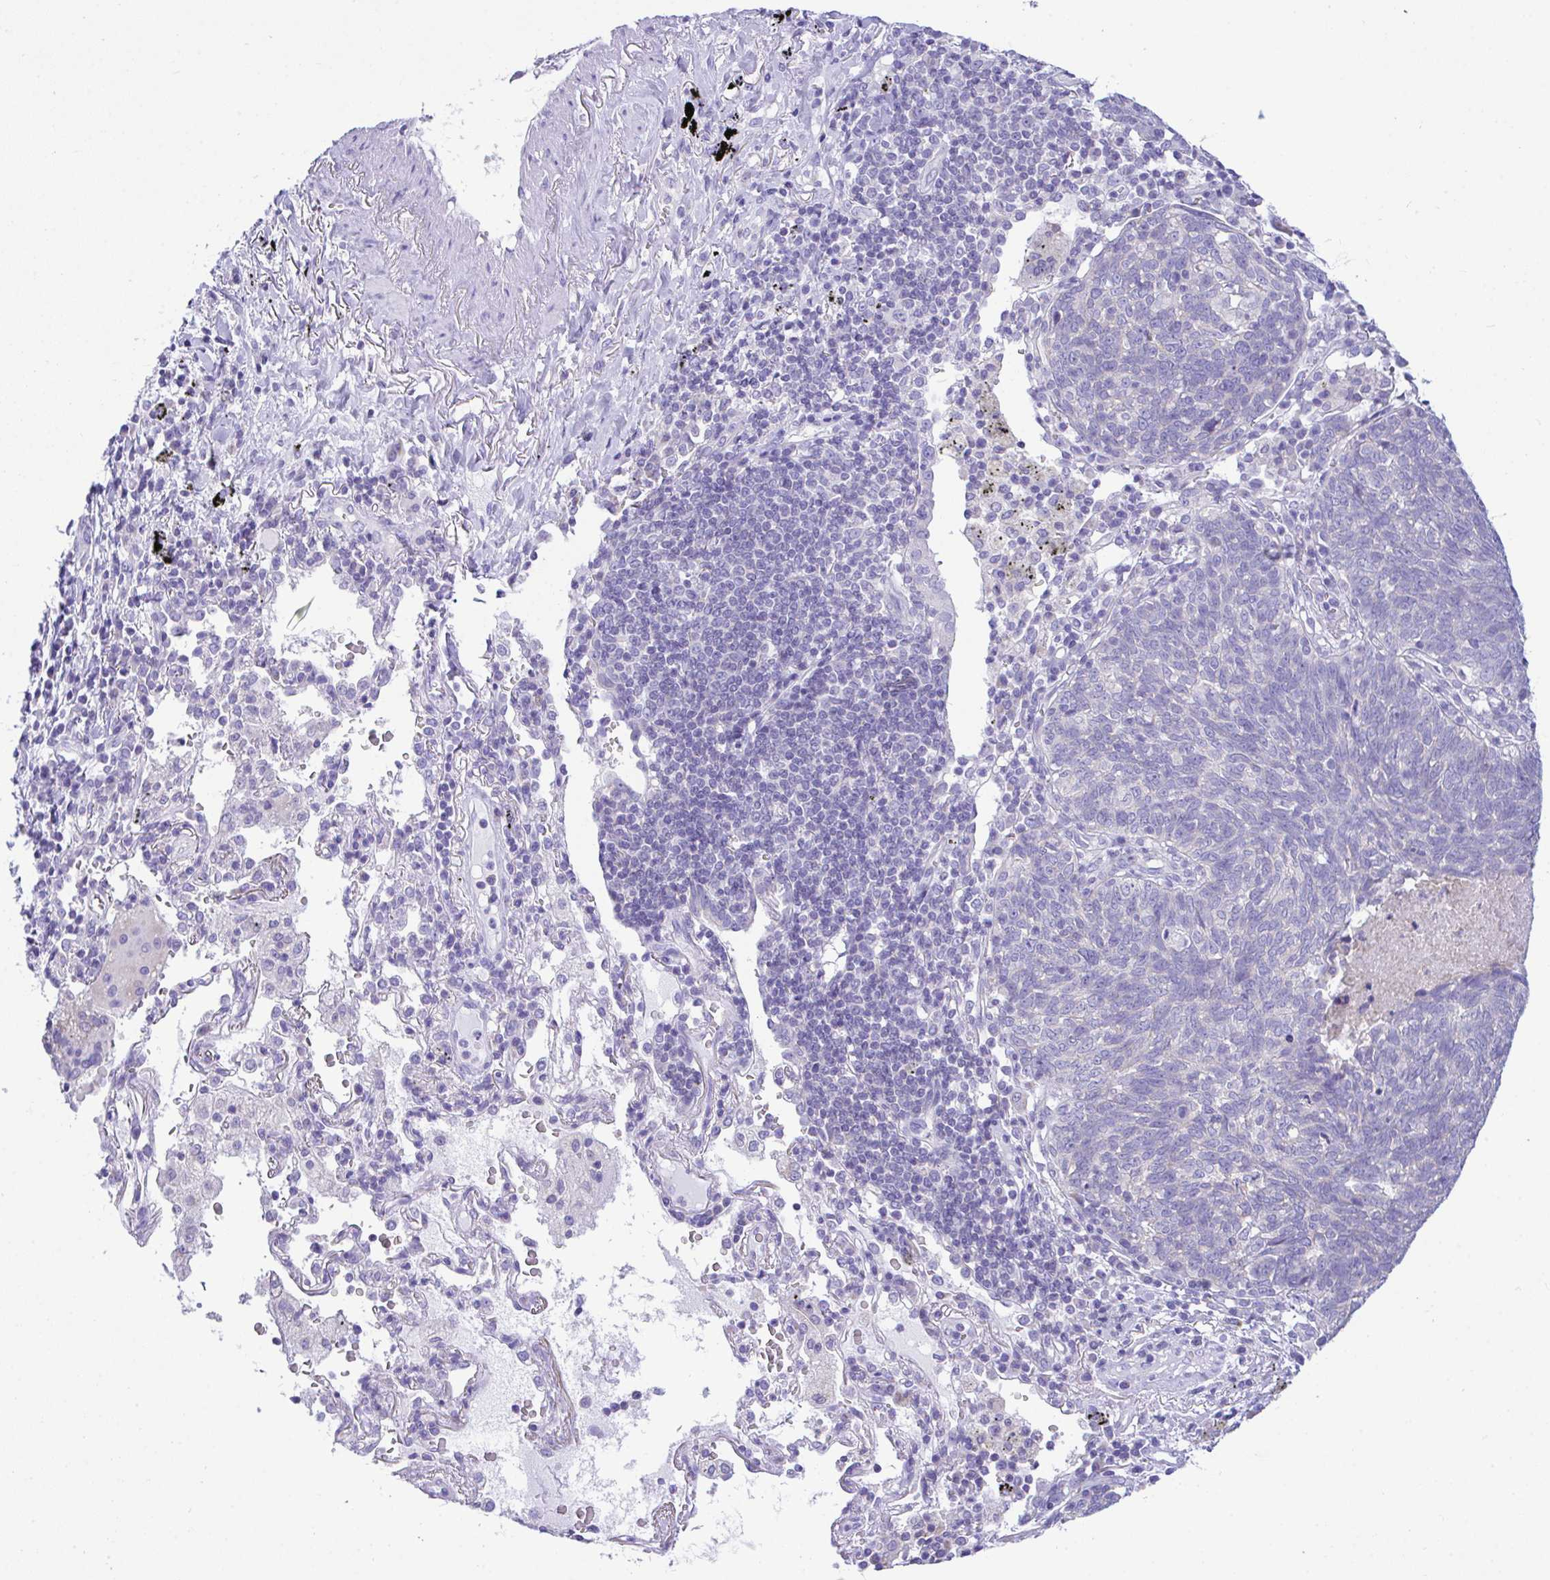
{"staining": {"intensity": "negative", "quantity": "none", "location": "none"}, "tissue": "lung cancer", "cell_type": "Tumor cells", "image_type": "cancer", "snomed": [{"axis": "morphology", "description": "Squamous cell carcinoma, NOS"}, {"axis": "topography", "description": "Lung"}], "caption": "Human lung cancer stained for a protein using IHC shows no positivity in tumor cells.", "gene": "NLRP8", "patient": {"sex": "female", "age": 72}}